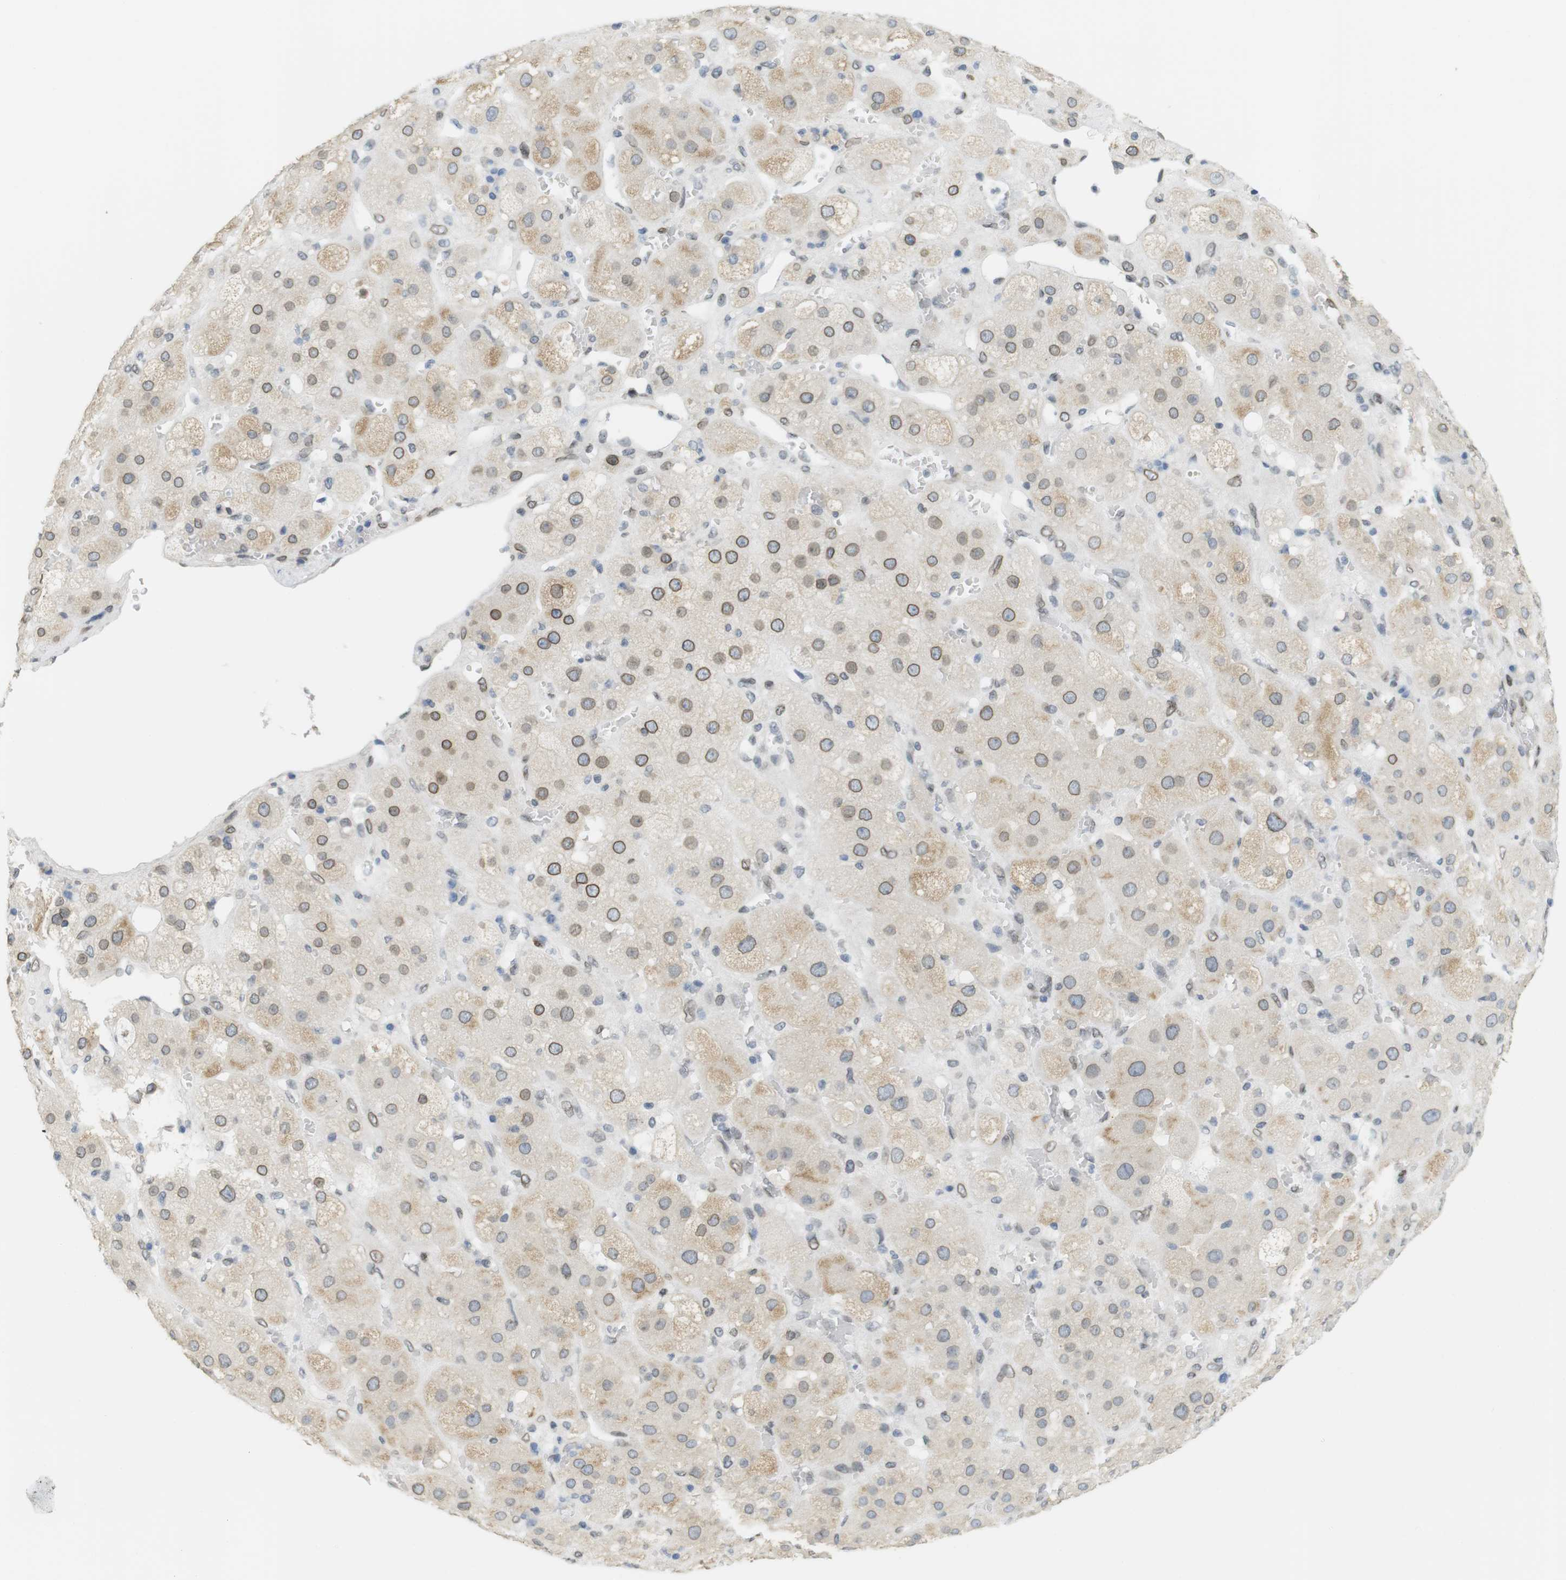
{"staining": {"intensity": "strong", "quantity": ">75%", "location": "cytoplasmic/membranous,nuclear"}, "tissue": "adrenal gland", "cell_type": "Glandular cells", "image_type": "normal", "snomed": [{"axis": "morphology", "description": "Normal tissue, NOS"}, {"axis": "topography", "description": "Adrenal gland"}], "caption": "The image displays immunohistochemical staining of benign adrenal gland. There is strong cytoplasmic/membranous,nuclear expression is seen in about >75% of glandular cells.", "gene": "ARL6IP6", "patient": {"sex": "female", "age": 47}}